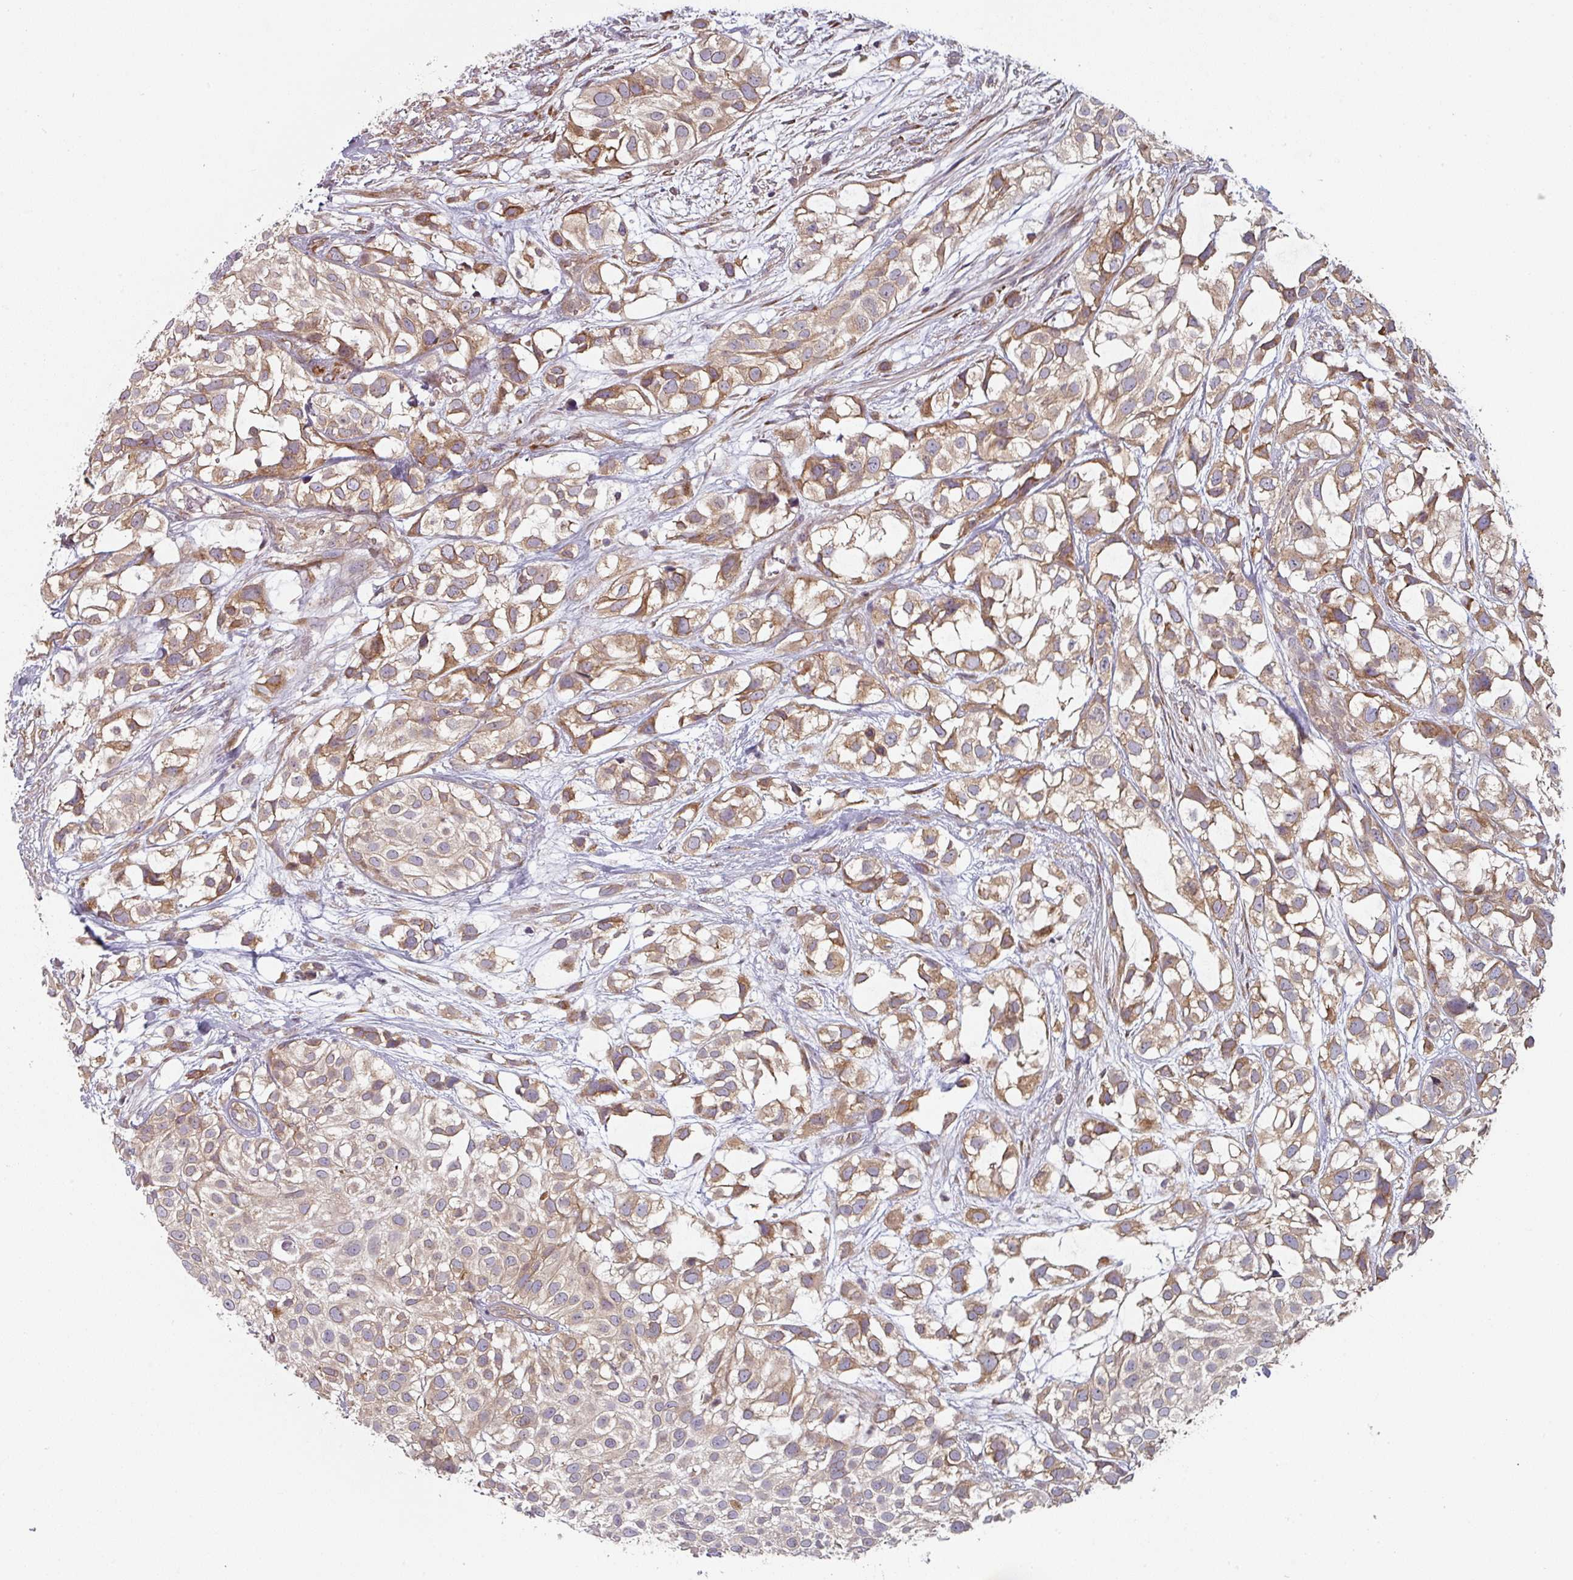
{"staining": {"intensity": "moderate", "quantity": ">75%", "location": "cytoplasmic/membranous"}, "tissue": "urothelial cancer", "cell_type": "Tumor cells", "image_type": "cancer", "snomed": [{"axis": "morphology", "description": "Urothelial carcinoma, High grade"}, {"axis": "topography", "description": "Urinary bladder"}], "caption": "The micrograph reveals immunohistochemical staining of urothelial cancer. There is moderate cytoplasmic/membranous staining is appreciated in approximately >75% of tumor cells.", "gene": "TAPT1", "patient": {"sex": "male", "age": 56}}